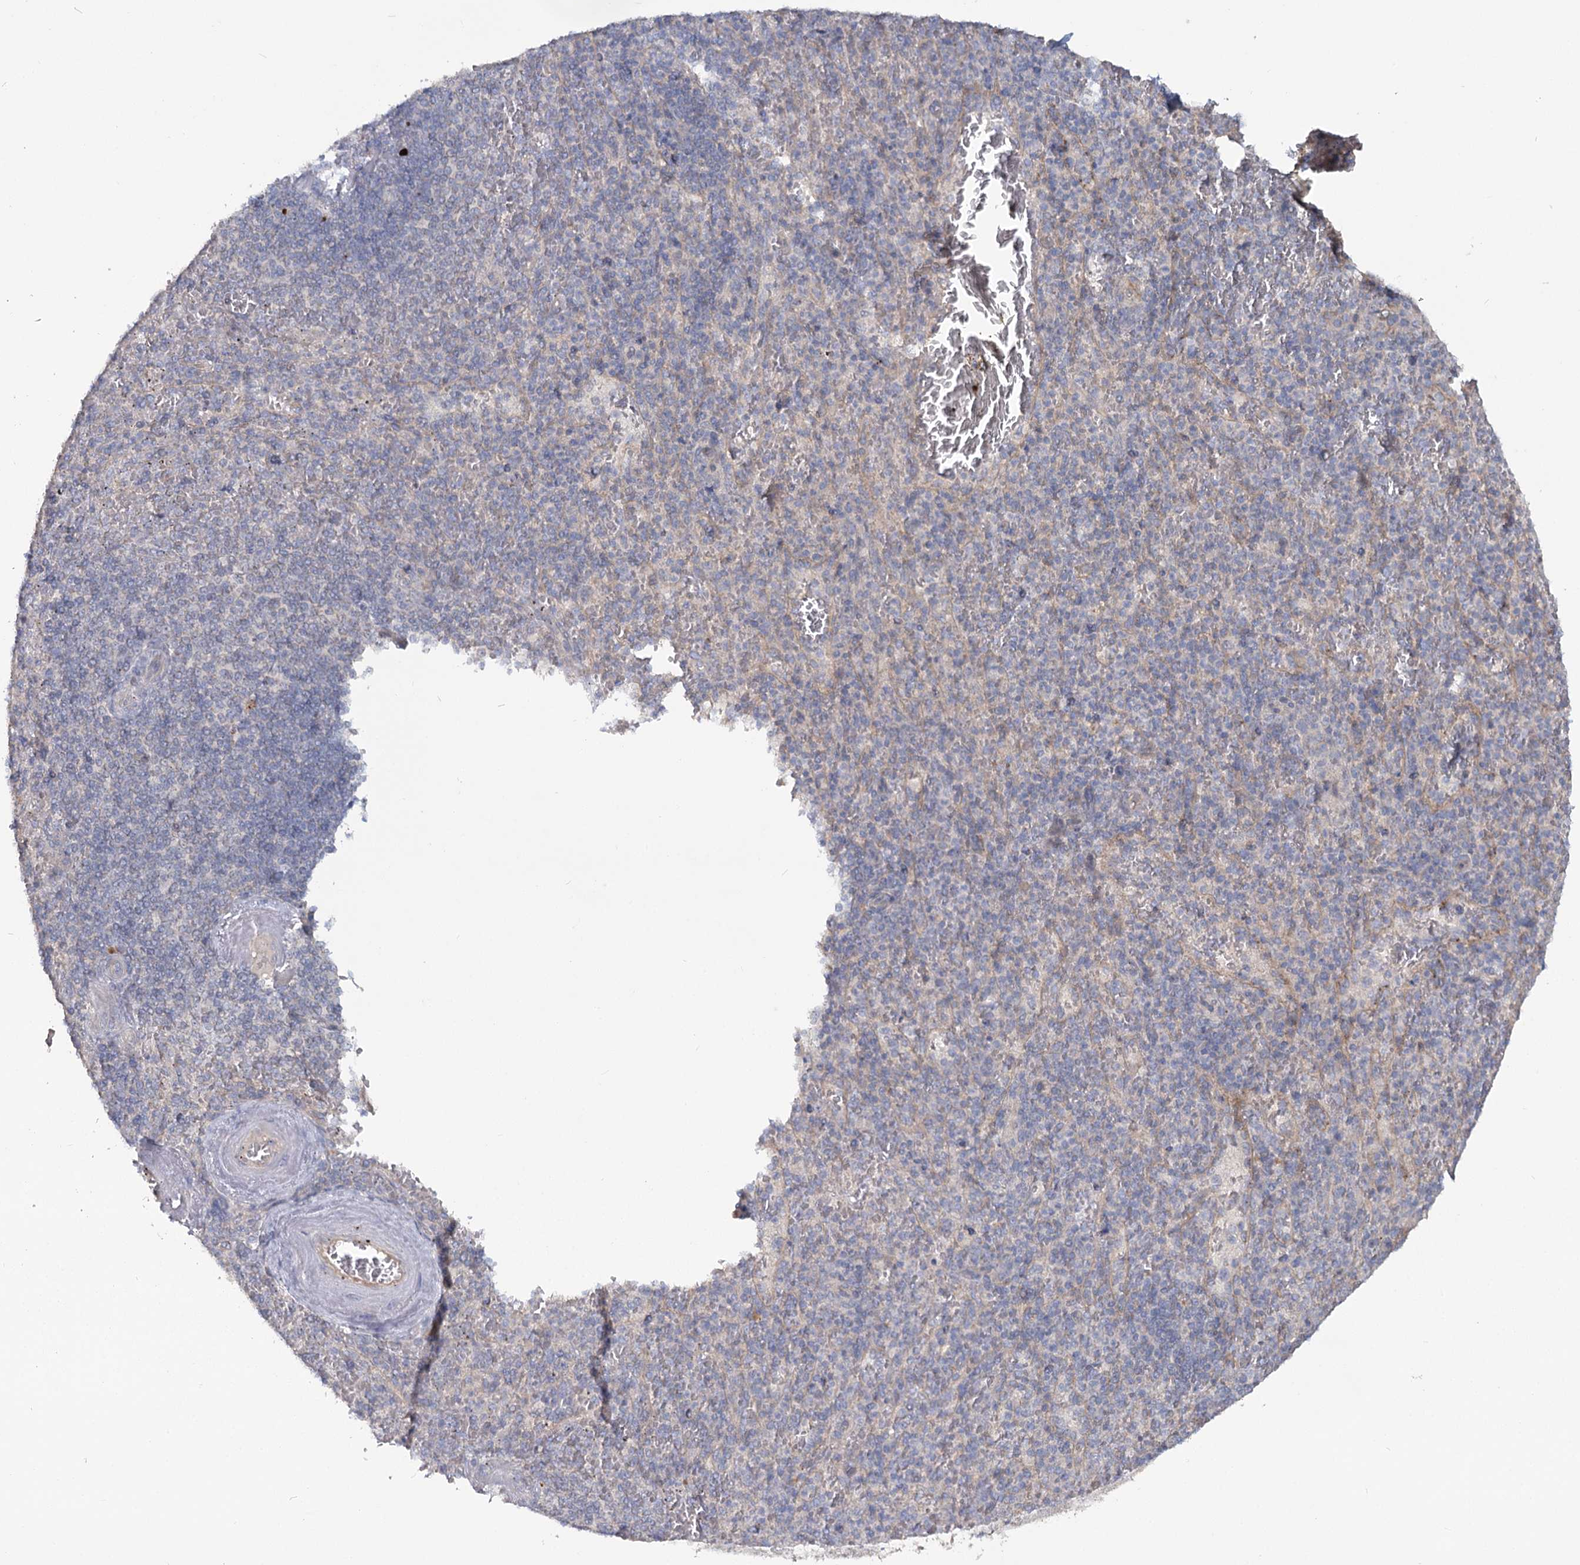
{"staining": {"intensity": "negative", "quantity": "none", "location": "none"}, "tissue": "spleen", "cell_type": "Cells in red pulp", "image_type": "normal", "snomed": [{"axis": "morphology", "description": "Normal tissue, NOS"}, {"axis": "topography", "description": "Spleen"}], "caption": "Immunohistochemical staining of unremarkable spleen displays no significant positivity in cells in red pulp.", "gene": "ANGPTL5", "patient": {"sex": "male", "age": 82}}